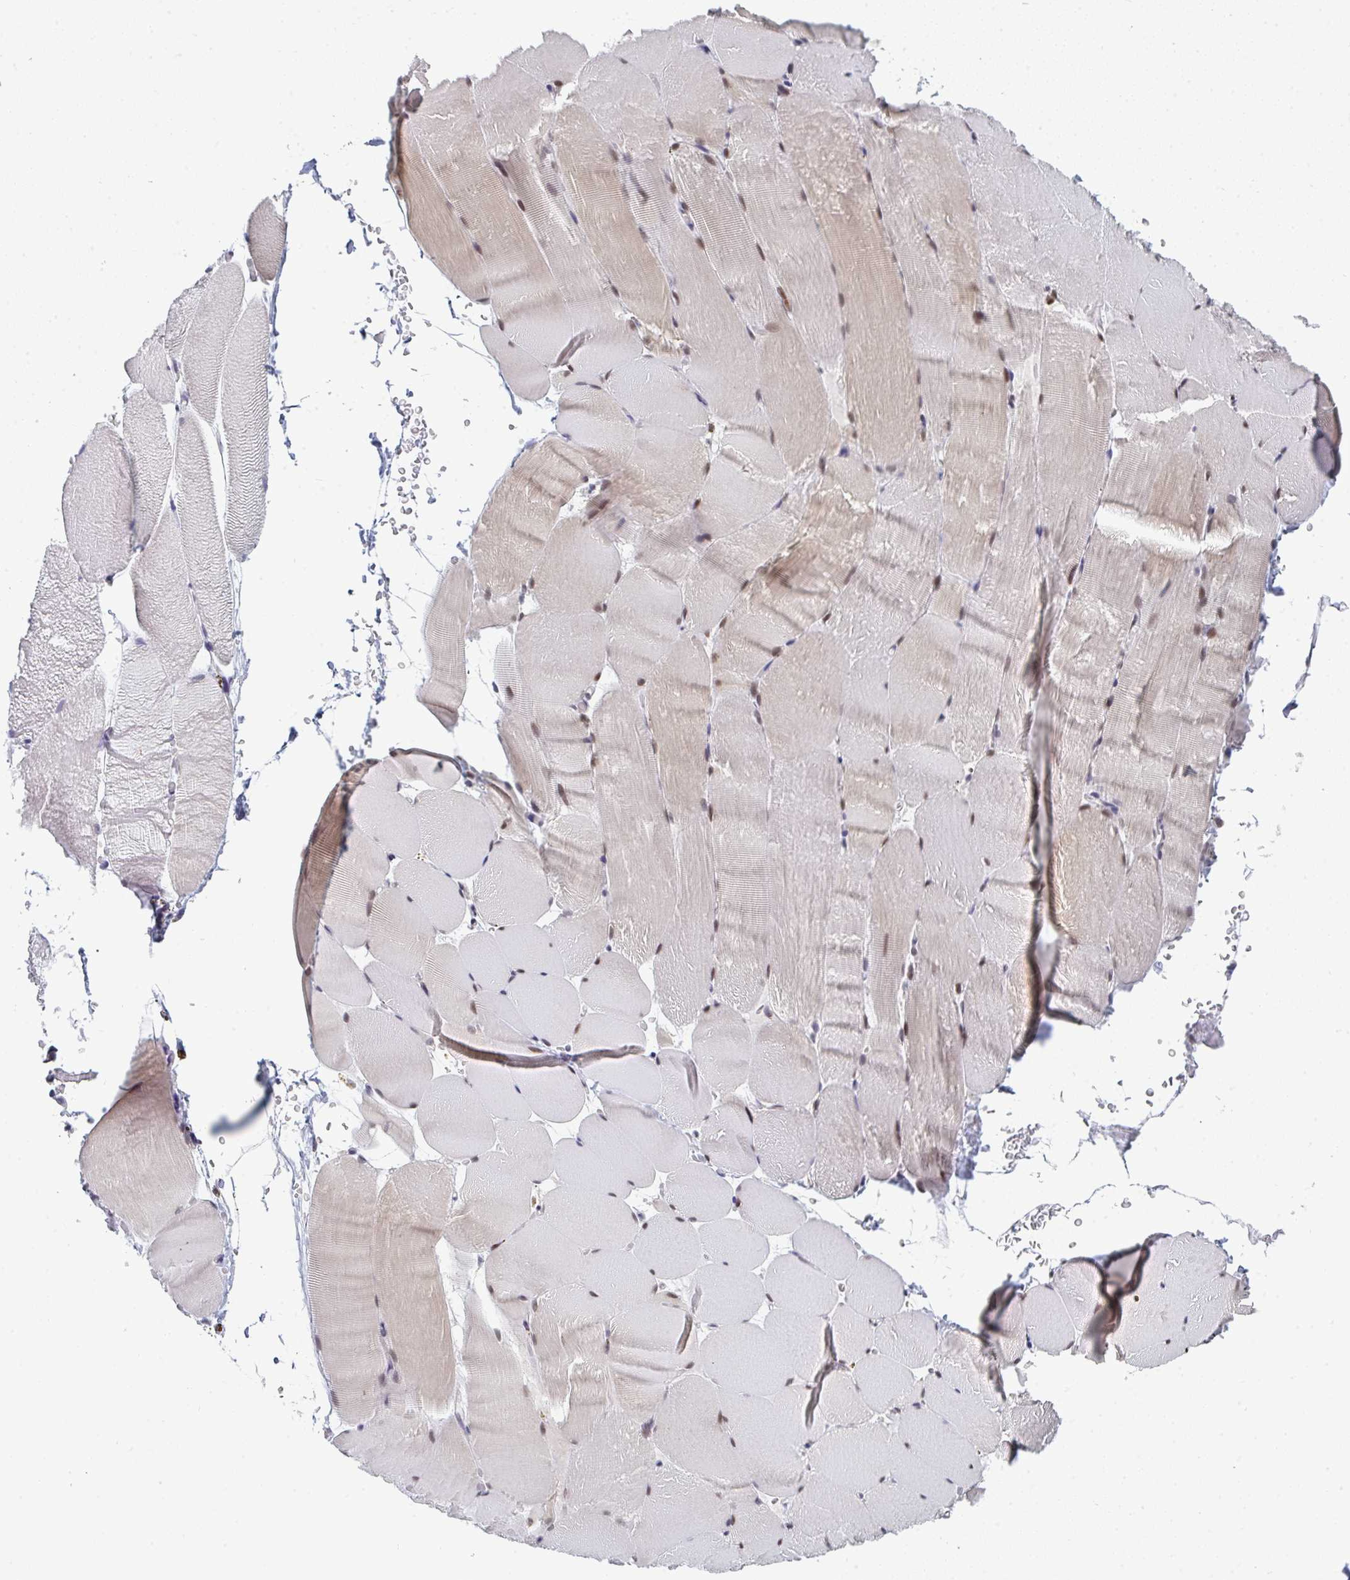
{"staining": {"intensity": "moderate", "quantity": "25%-75%", "location": "nuclear"}, "tissue": "skeletal muscle", "cell_type": "Myocytes", "image_type": "normal", "snomed": [{"axis": "morphology", "description": "Normal tissue, NOS"}, {"axis": "topography", "description": "Skeletal muscle"}], "caption": "Protein analysis of normal skeletal muscle displays moderate nuclear staining in about 25%-75% of myocytes.", "gene": "ATF1", "patient": {"sex": "female", "age": 37}}